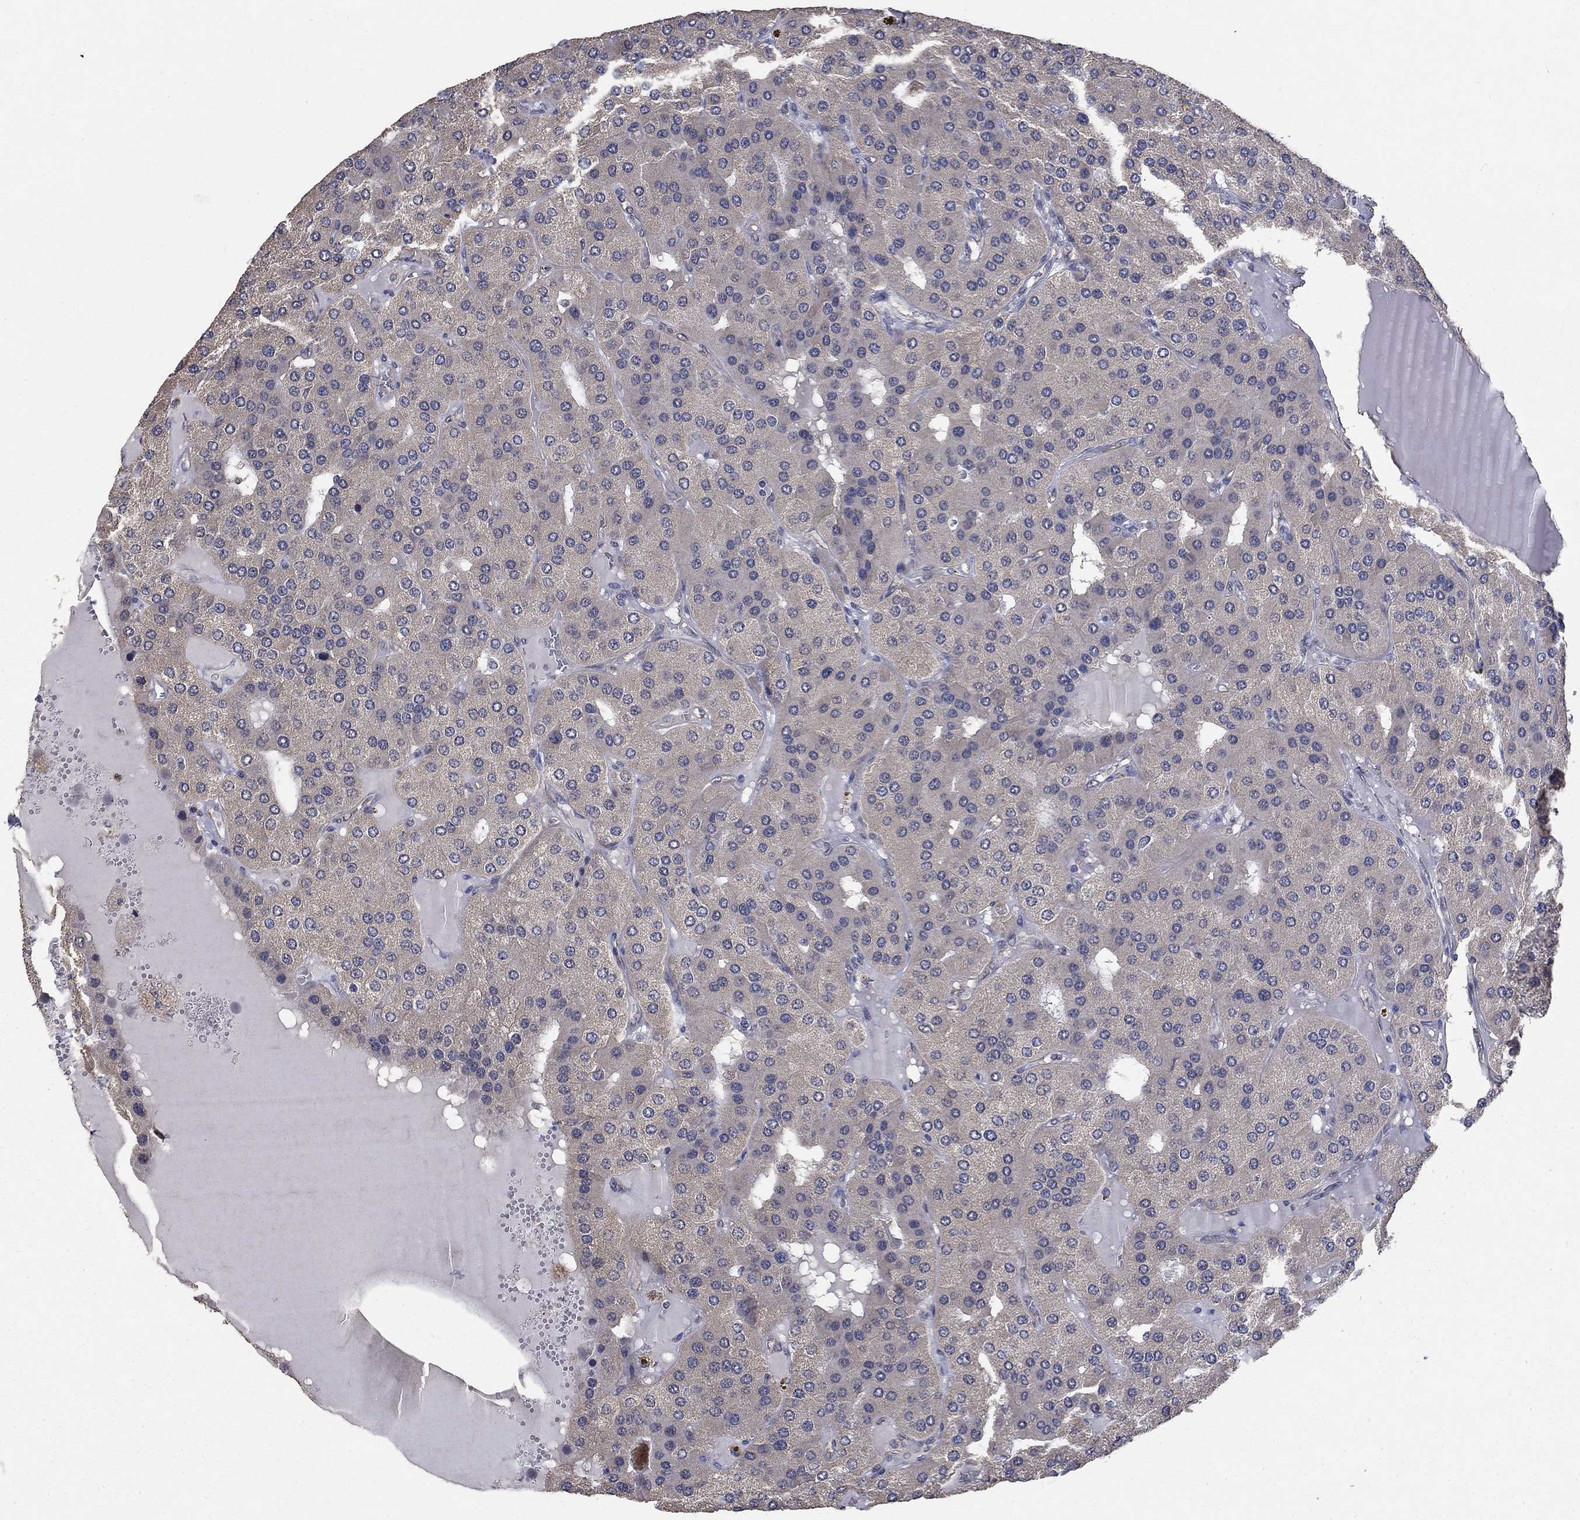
{"staining": {"intensity": "negative", "quantity": "none", "location": "none"}, "tissue": "parathyroid gland", "cell_type": "Glandular cells", "image_type": "normal", "snomed": [{"axis": "morphology", "description": "Normal tissue, NOS"}, {"axis": "morphology", "description": "Adenoma, NOS"}, {"axis": "topography", "description": "Parathyroid gland"}], "caption": "The immunohistochemistry micrograph has no significant expression in glandular cells of parathyroid gland. The staining was performed using DAB (3,3'-diaminobenzidine) to visualize the protein expression in brown, while the nuclei were stained in blue with hematoxylin (Magnification: 20x).", "gene": "CHST5", "patient": {"sex": "female", "age": 86}}